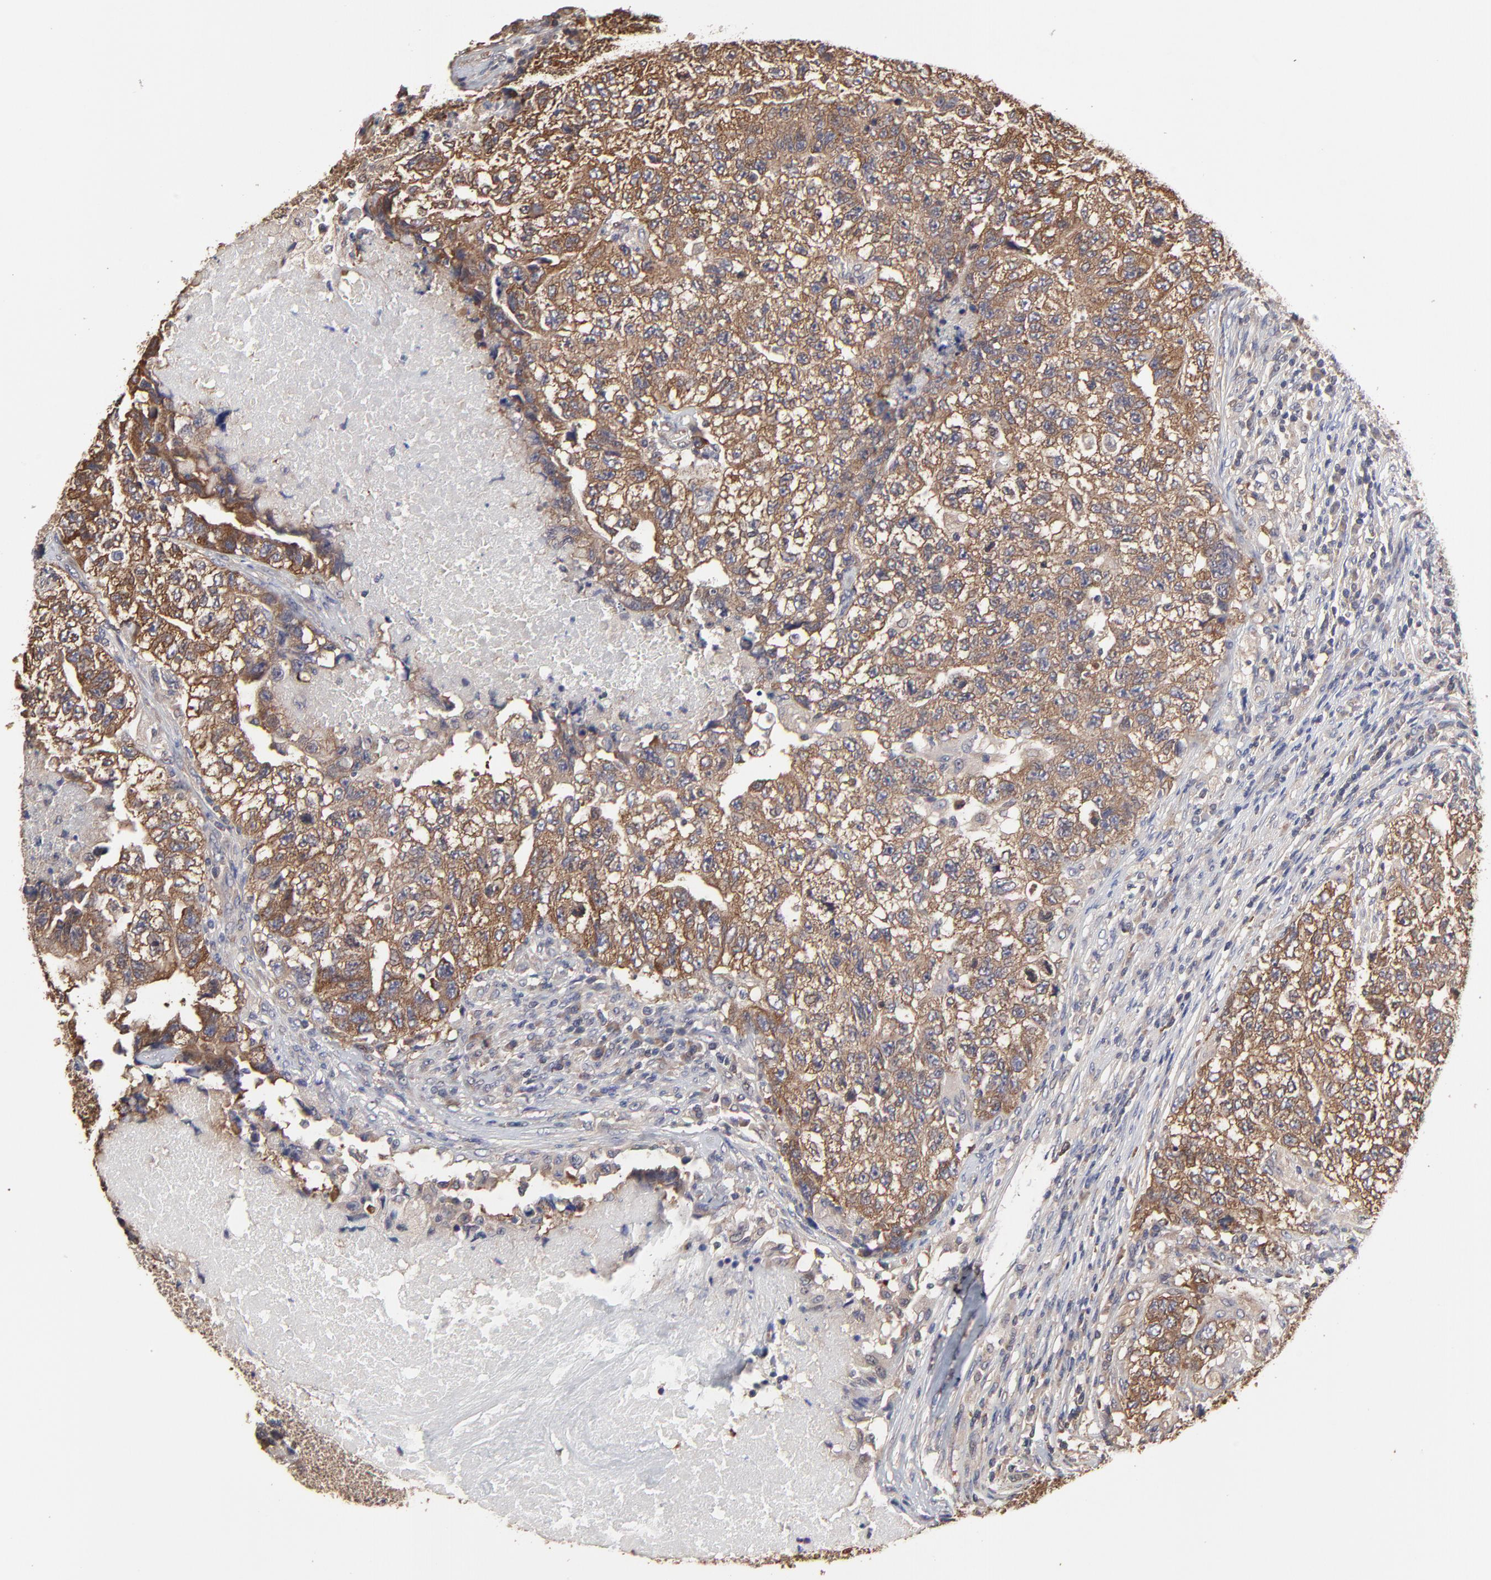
{"staining": {"intensity": "moderate", "quantity": ">75%", "location": "cytoplasmic/membranous"}, "tissue": "testis cancer", "cell_type": "Tumor cells", "image_type": "cancer", "snomed": [{"axis": "morphology", "description": "Carcinoma, Embryonal, NOS"}, {"axis": "topography", "description": "Testis"}], "caption": "Immunohistochemistry (IHC) histopathology image of human testis embryonal carcinoma stained for a protein (brown), which shows medium levels of moderate cytoplasmic/membranous staining in approximately >75% of tumor cells.", "gene": "CCT2", "patient": {"sex": "male", "age": 21}}